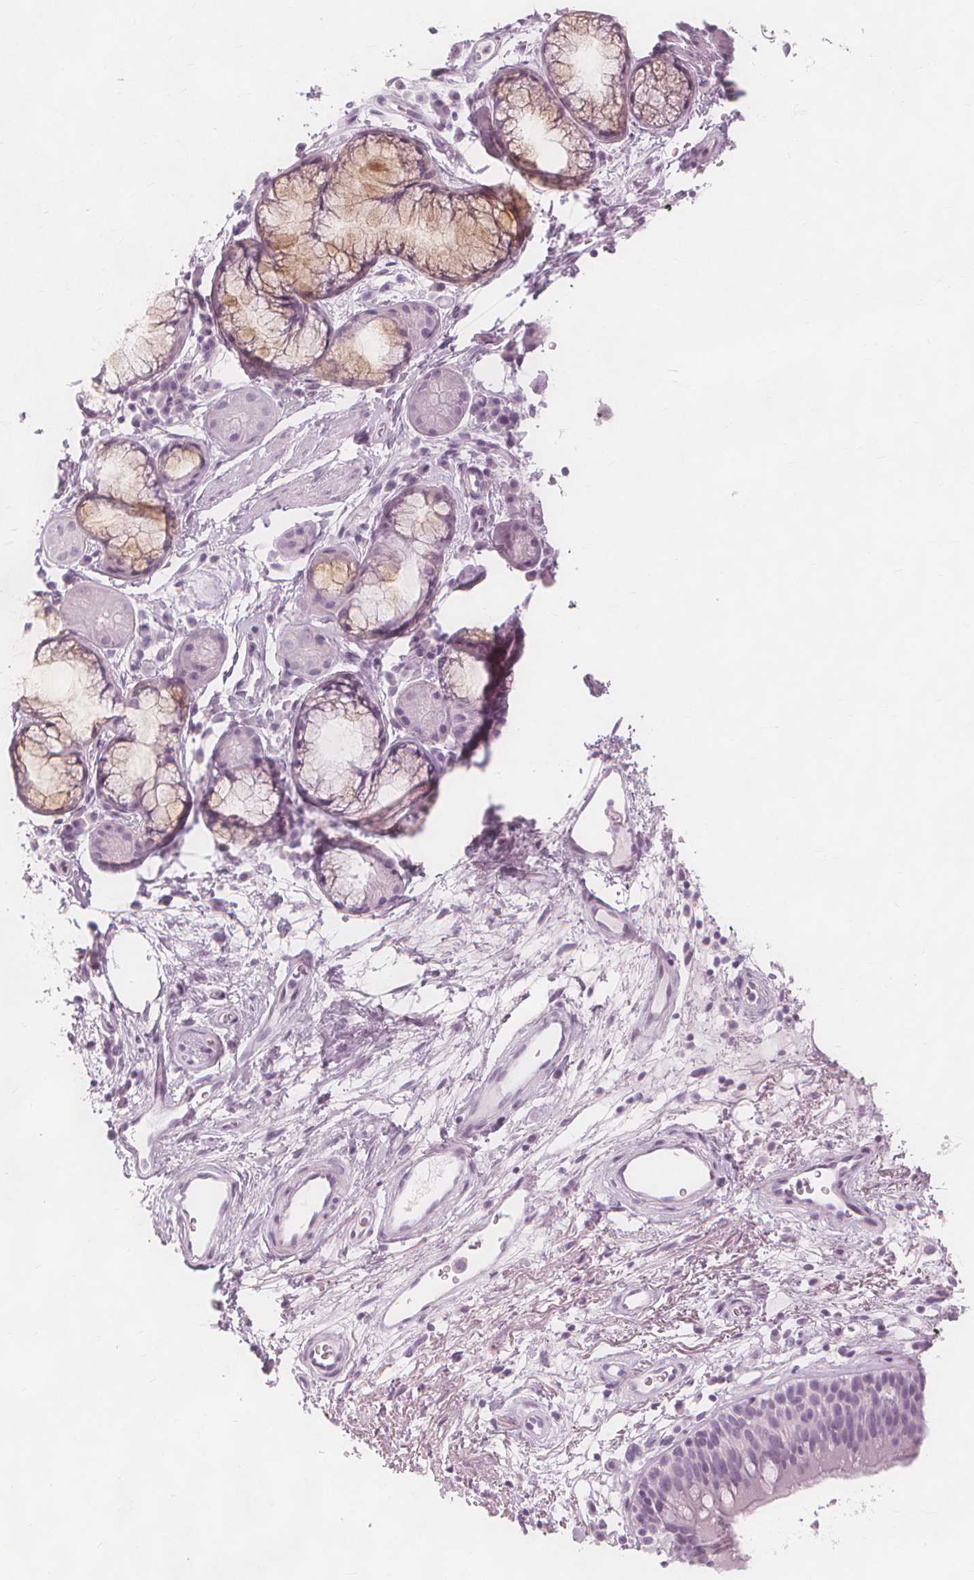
{"staining": {"intensity": "negative", "quantity": "none", "location": "none"}, "tissue": "bronchus", "cell_type": "Respiratory epithelial cells", "image_type": "normal", "snomed": [{"axis": "morphology", "description": "Normal tissue, NOS"}, {"axis": "topography", "description": "Cartilage tissue"}, {"axis": "topography", "description": "Bronchus"}], "caption": "A high-resolution photomicrograph shows immunohistochemistry (IHC) staining of normal bronchus, which shows no significant staining in respiratory epithelial cells.", "gene": "TFF1", "patient": {"sex": "male", "age": 58}}